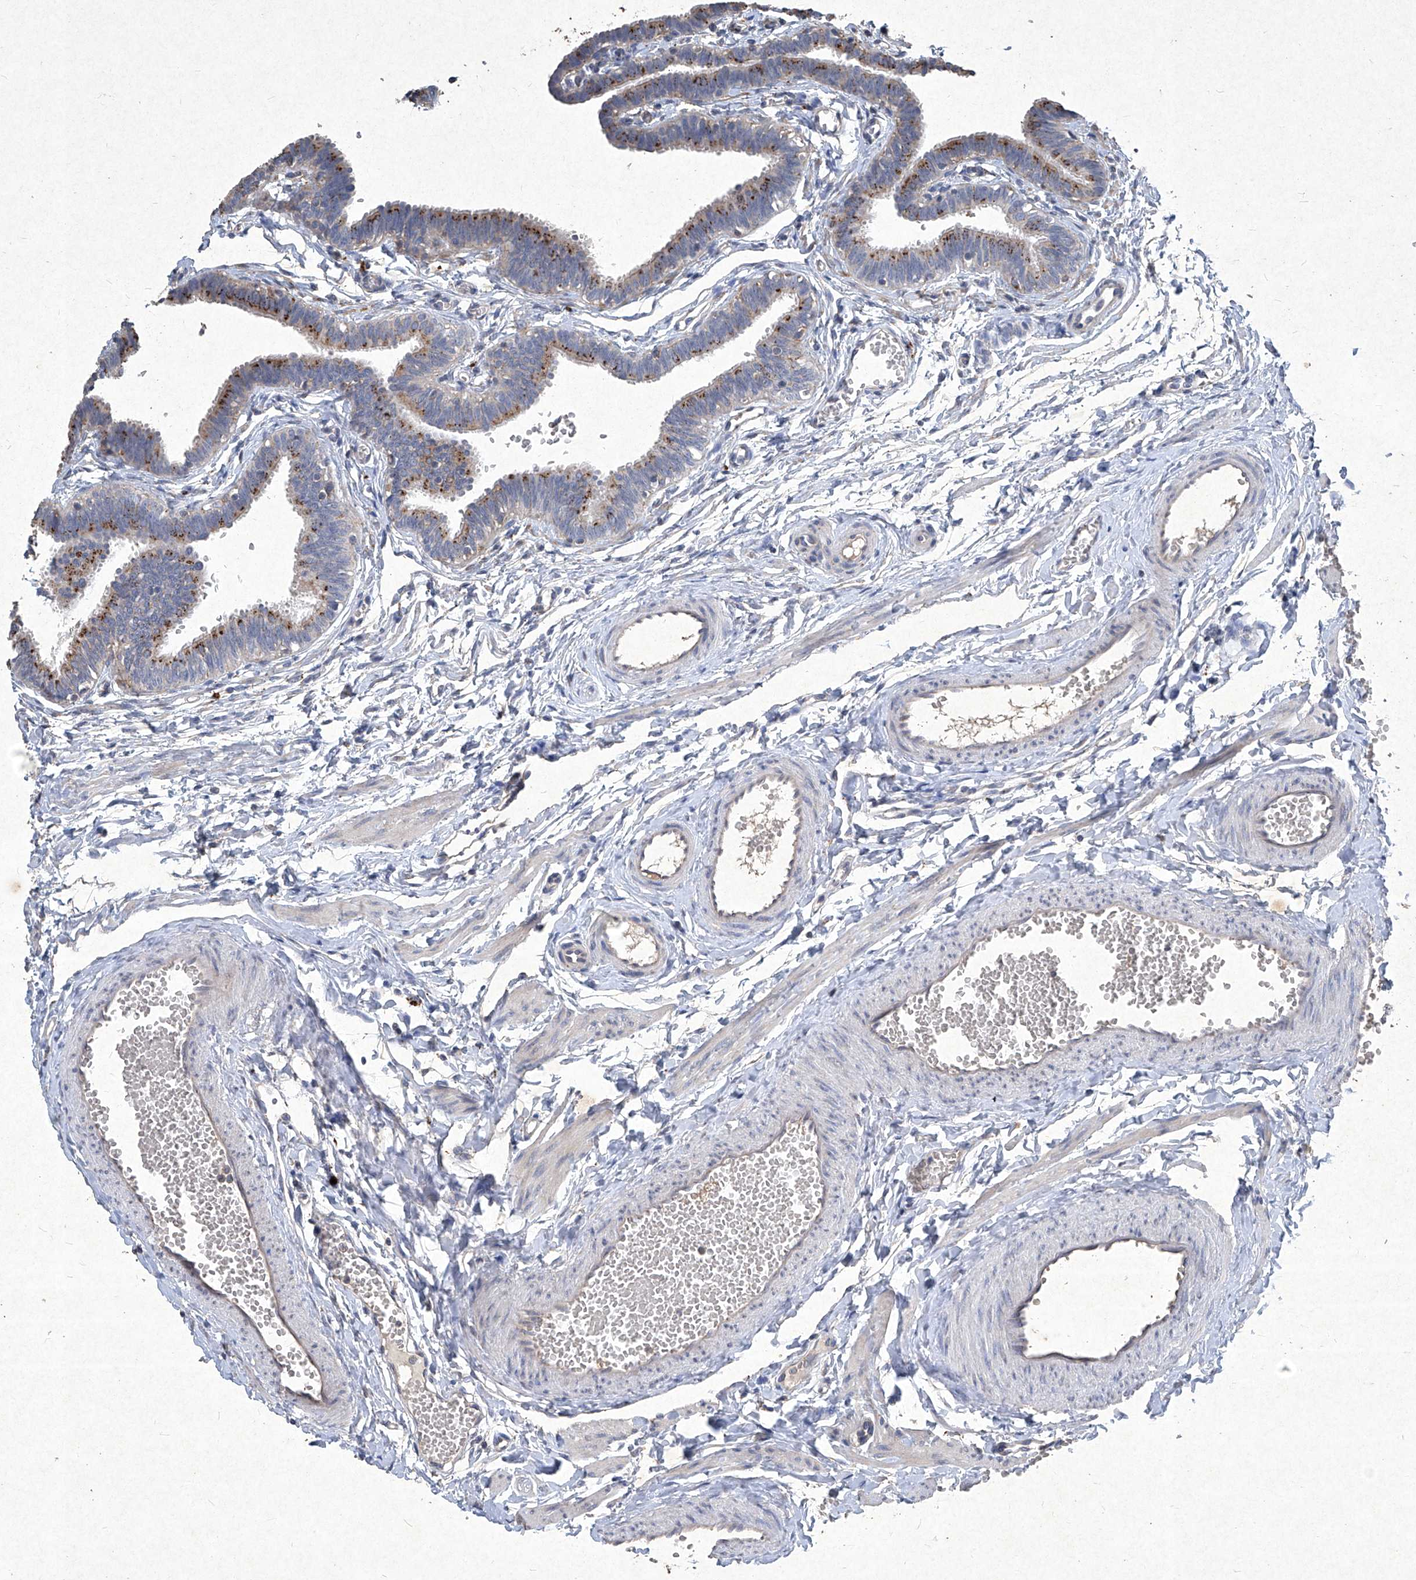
{"staining": {"intensity": "strong", "quantity": "25%-75%", "location": "cytoplasmic/membranous"}, "tissue": "fallopian tube", "cell_type": "Glandular cells", "image_type": "normal", "snomed": [{"axis": "morphology", "description": "Normal tissue, NOS"}, {"axis": "topography", "description": "Fallopian tube"}, {"axis": "topography", "description": "Ovary"}], "caption": "Brown immunohistochemical staining in normal fallopian tube exhibits strong cytoplasmic/membranous staining in about 25%-75% of glandular cells.", "gene": "MED16", "patient": {"sex": "female", "age": 23}}